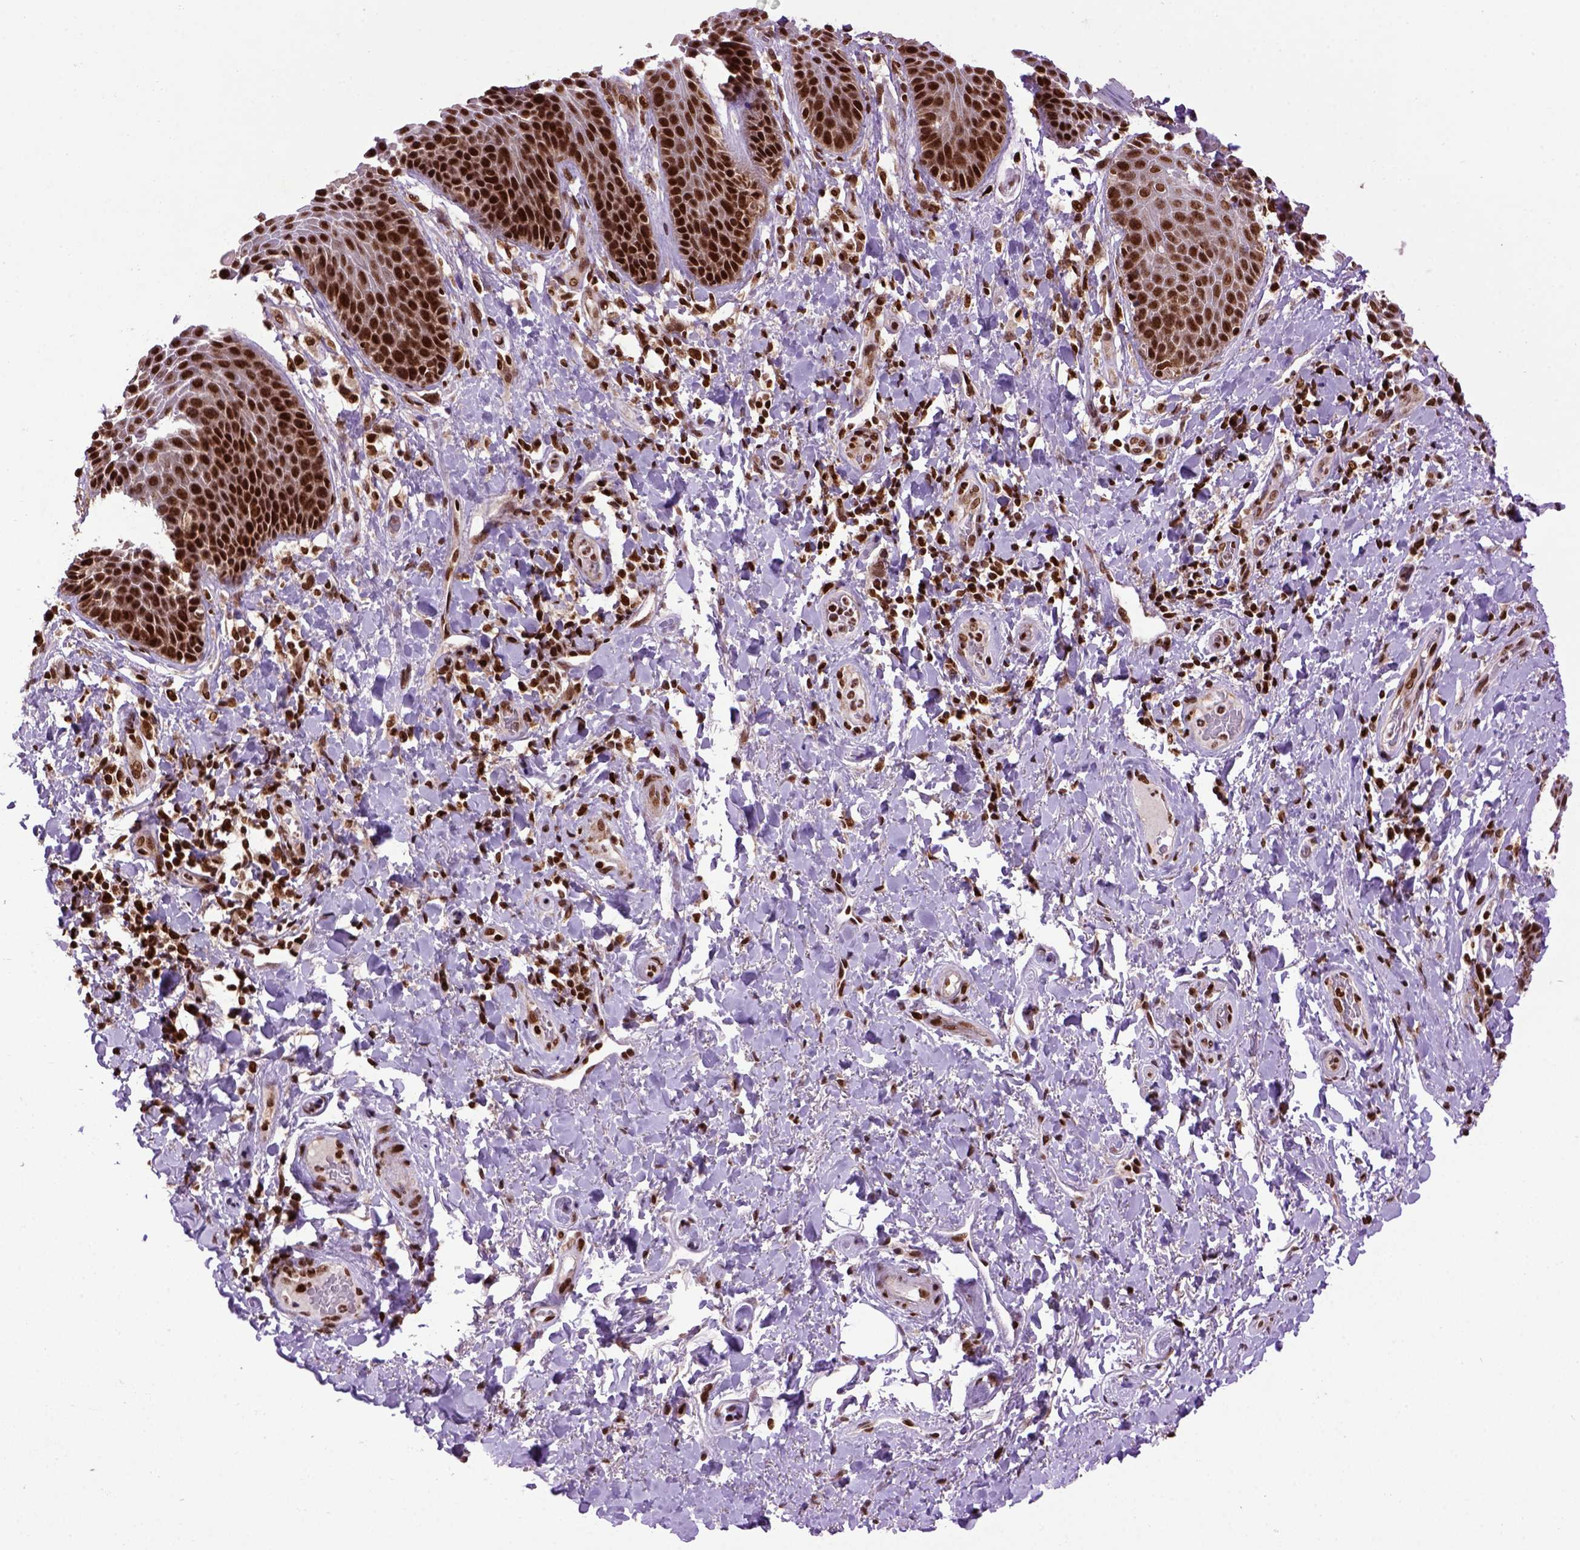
{"staining": {"intensity": "strong", "quantity": ">75%", "location": "nuclear"}, "tissue": "skin", "cell_type": "Epidermal cells", "image_type": "normal", "snomed": [{"axis": "morphology", "description": "Normal tissue, NOS"}, {"axis": "topography", "description": "Anal"}, {"axis": "topography", "description": "Peripheral nerve tissue"}], "caption": "Epidermal cells exhibit strong nuclear expression in about >75% of cells in benign skin.", "gene": "CELF1", "patient": {"sex": "male", "age": 51}}